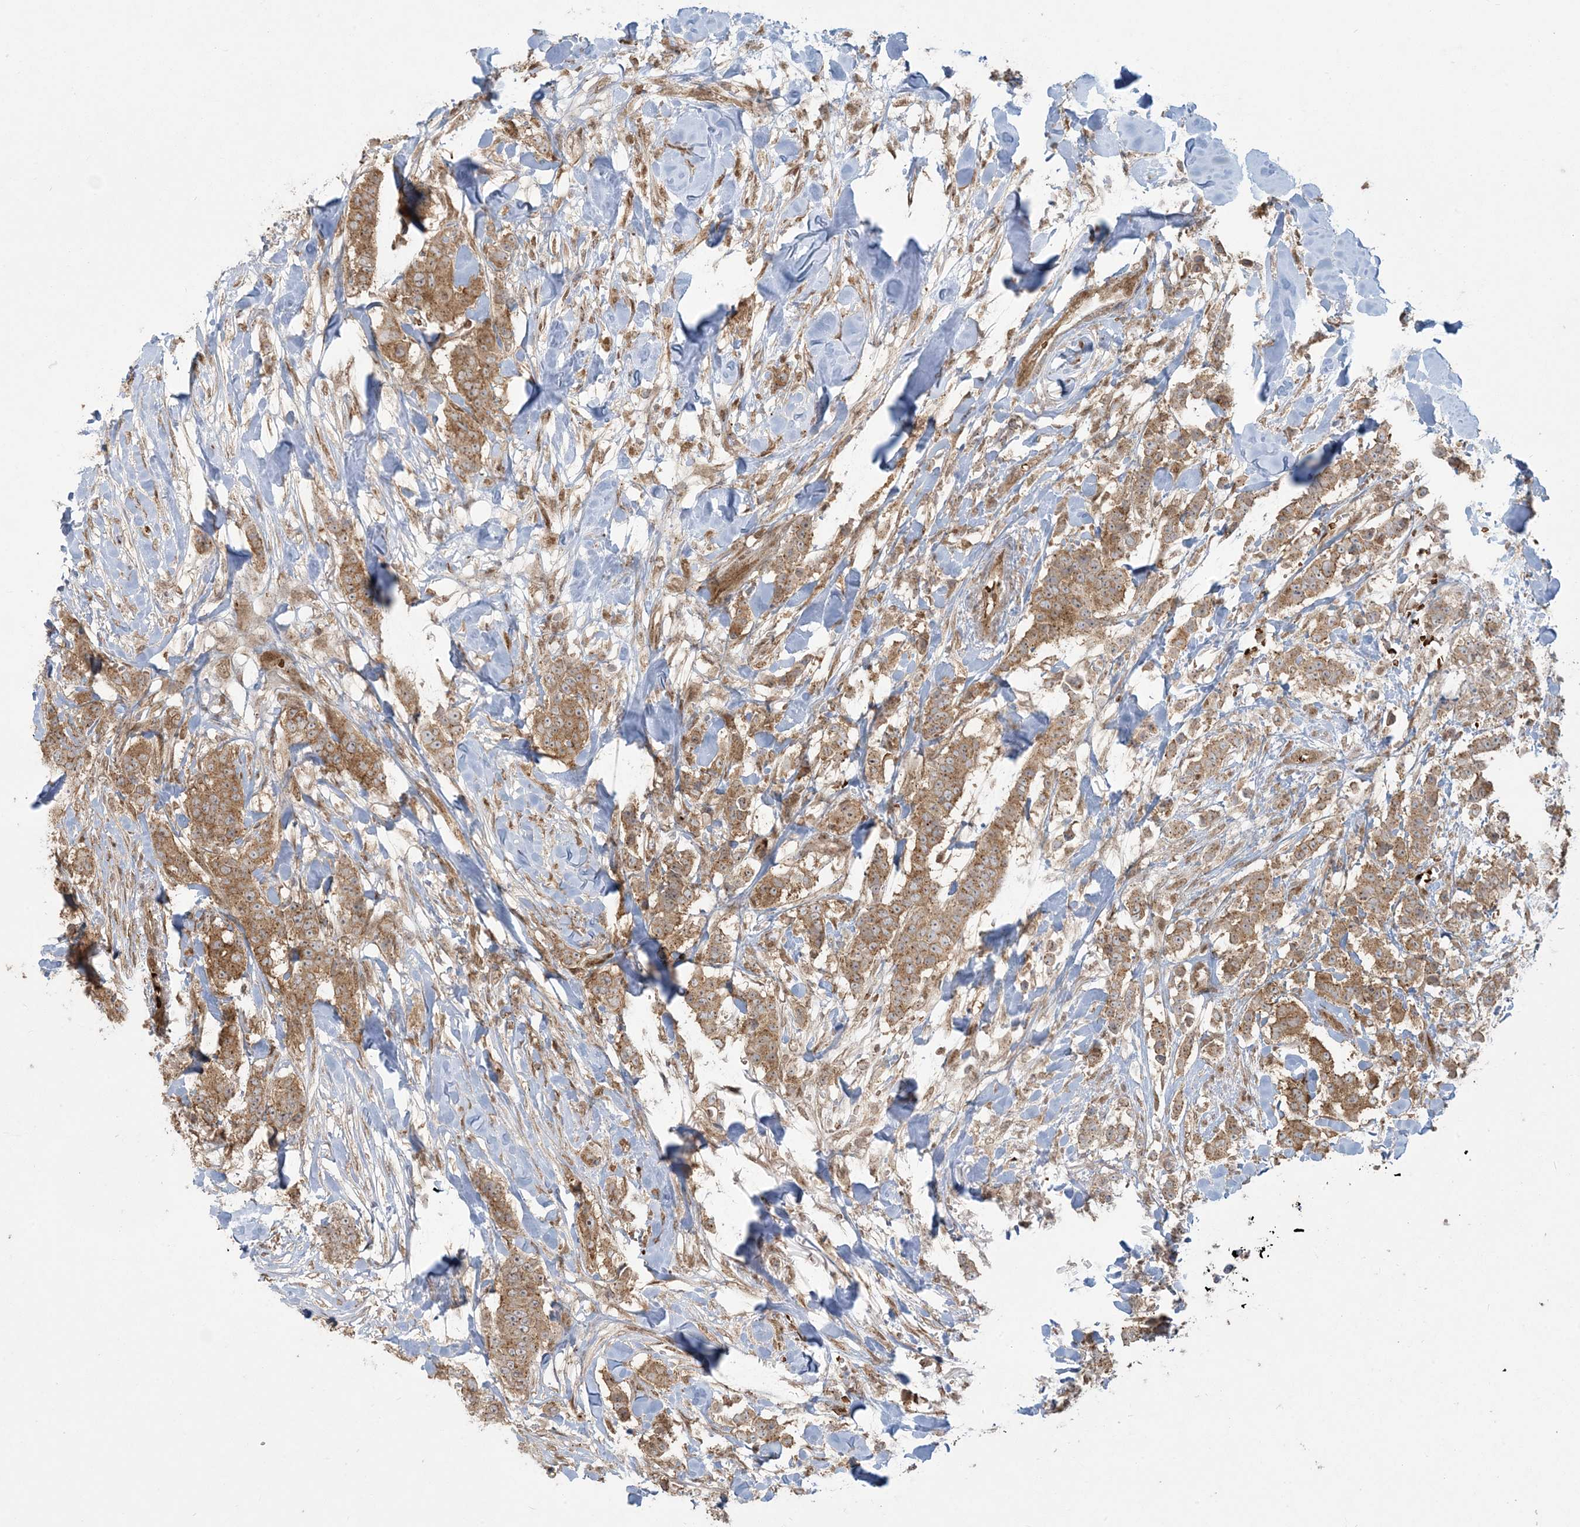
{"staining": {"intensity": "moderate", "quantity": ">75%", "location": "cytoplasmic/membranous"}, "tissue": "breast cancer", "cell_type": "Tumor cells", "image_type": "cancer", "snomed": [{"axis": "morphology", "description": "Duct carcinoma"}, {"axis": "topography", "description": "Breast"}], "caption": "This micrograph displays intraductal carcinoma (breast) stained with IHC to label a protein in brown. The cytoplasmic/membranous of tumor cells show moderate positivity for the protein. Nuclei are counter-stained blue.", "gene": "ABCF3", "patient": {"sex": "female", "age": 40}}